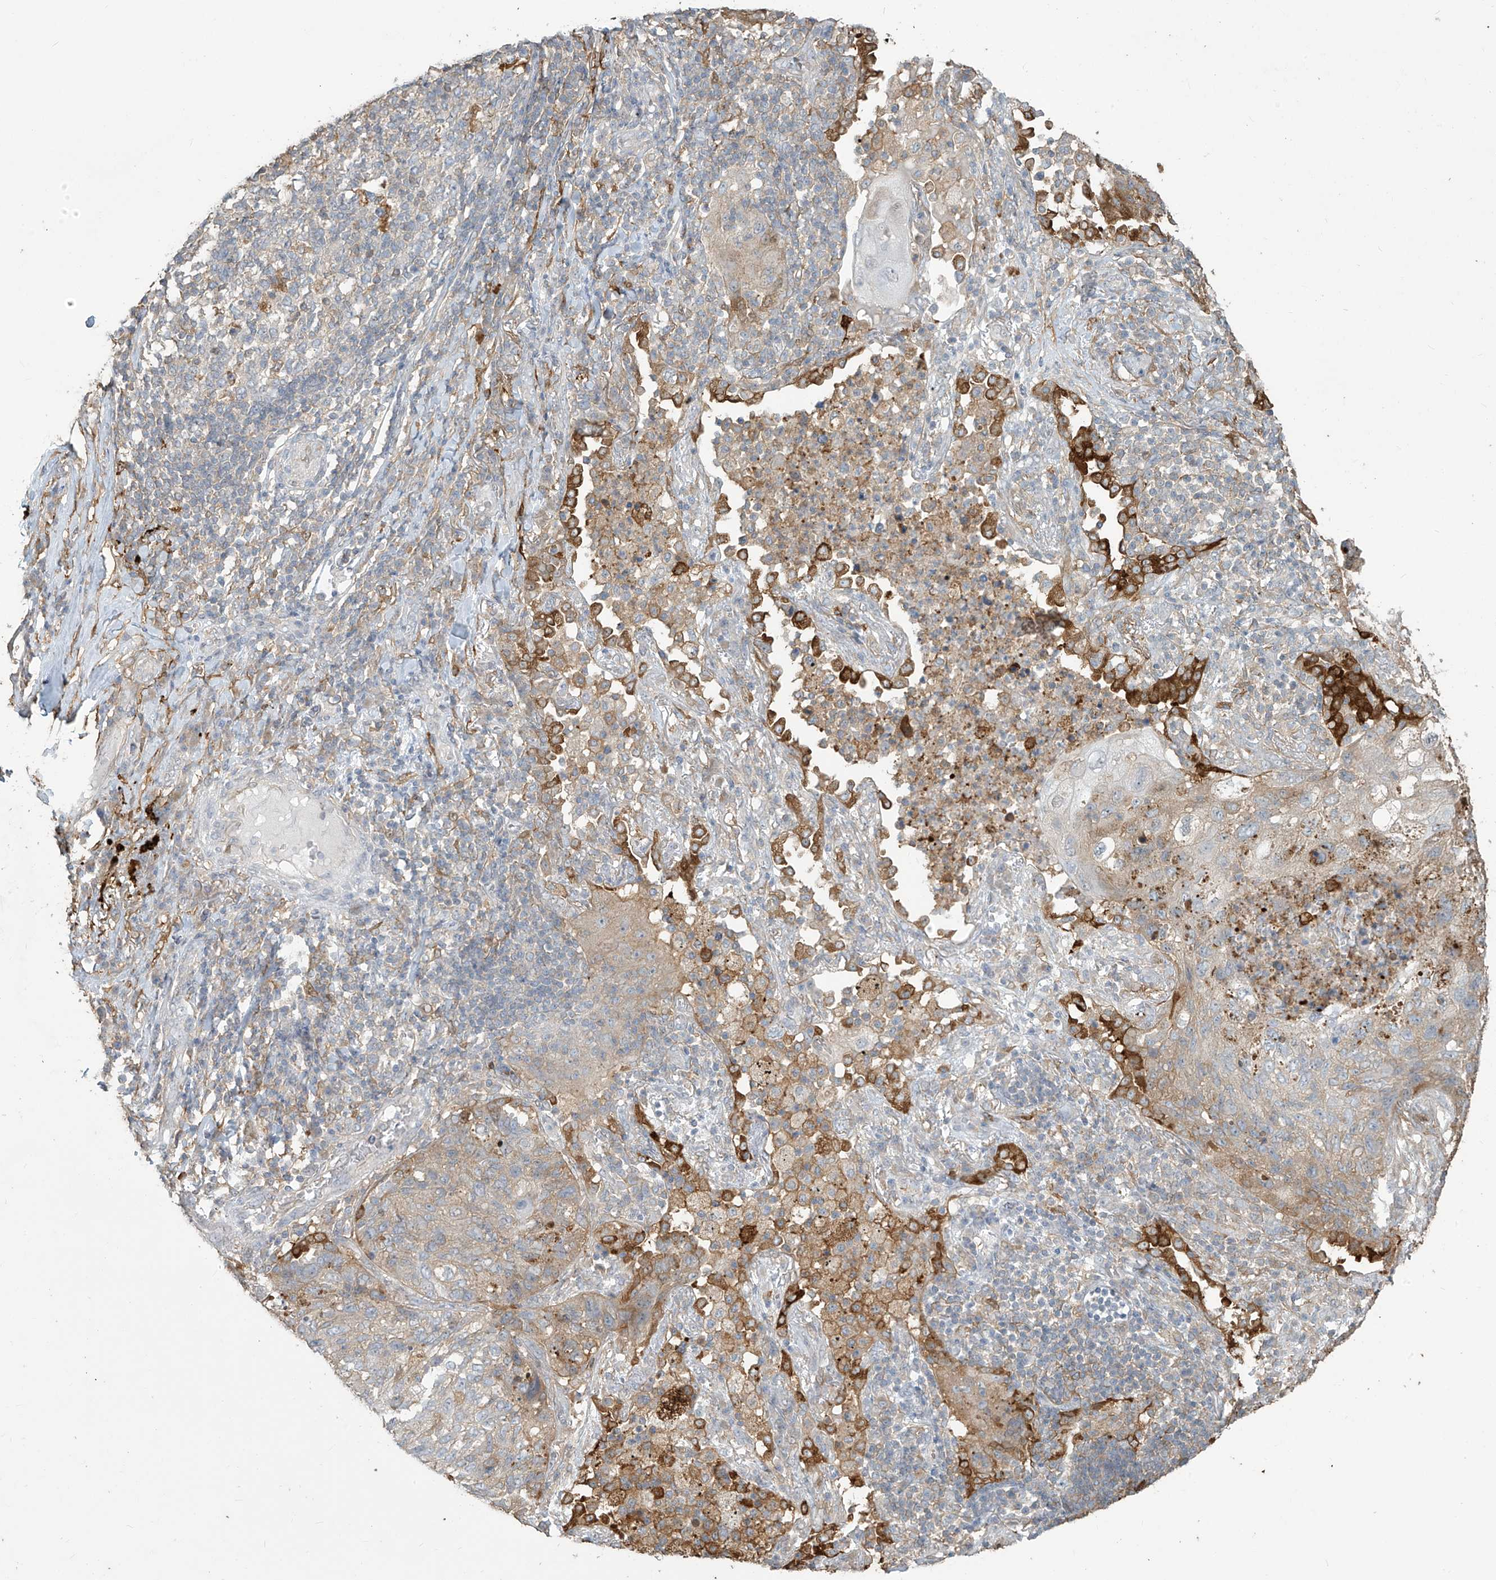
{"staining": {"intensity": "moderate", "quantity": "<25%", "location": "cytoplasmic/membranous"}, "tissue": "lung cancer", "cell_type": "Tumor cells", "image_type": "cancer", "snomed": [{"axis": "morphology", "description": "Squamous cell carcinoma, NOS"}, {"axis": "topography", "description": "Lung"}], "caption": "This histopathology image exhibits squamous cell carcinoma (lung) stained with immunohistochemistry to label a protein in brown. The cytoplasmic/membranous of tumor cells show moderate positivity for the protein. Nuclei are counter-stained blue.", "gene": "TAGAP", "patient": {"sex": "female", "age": 63}}